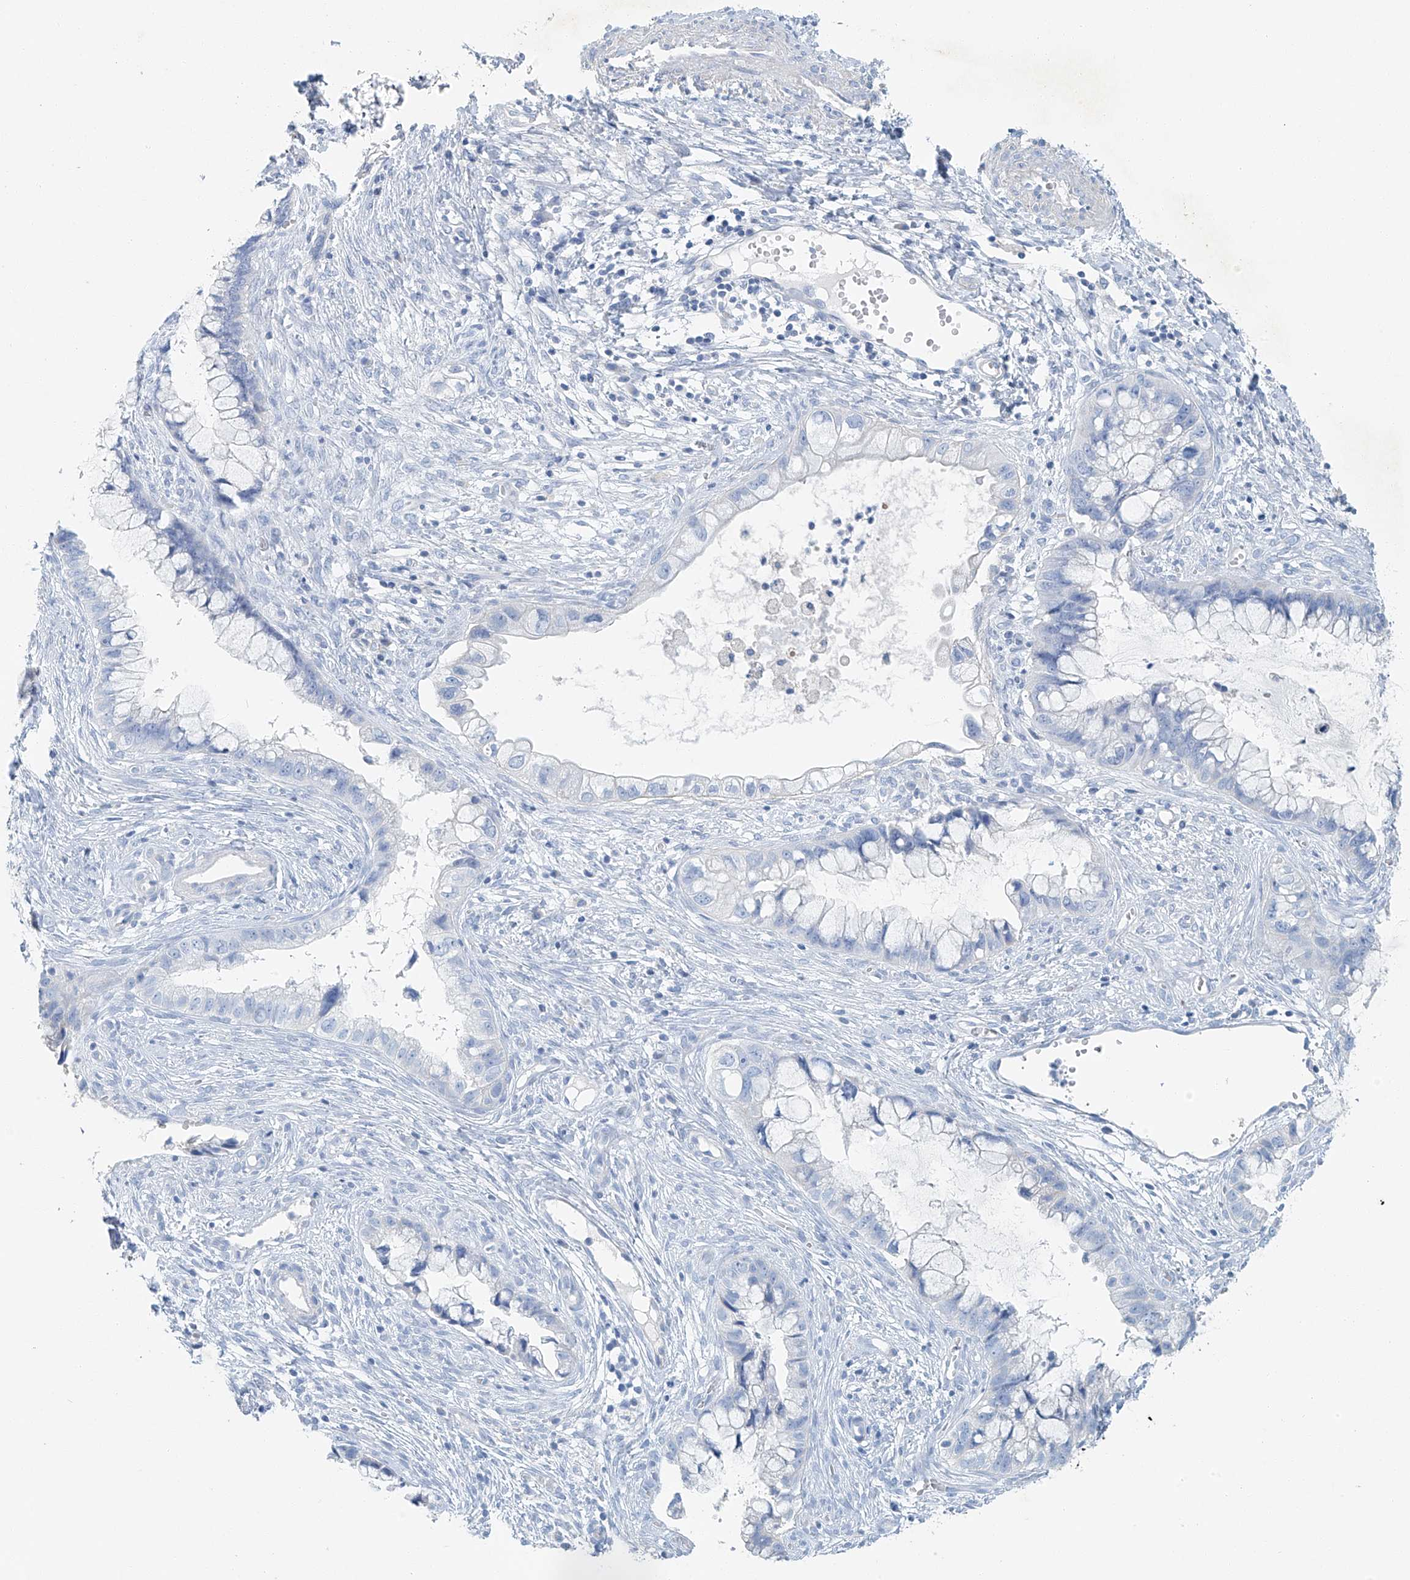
{"staining": {"intensity": "negative", "quantity": "none", "location": "none"}, "tissue": "cervical cancer", "cell_type": "Tumor cells", "image_type": "cancer", "snomed": [{"axis": "morphology", "description": "Adenocarcinoma, NOS"}, {"axis": "topography", "description": "Cervix"}], "caption": "Immunohistochemical staining of adenocarcinoma (cervical) demonstrates no significant staining in tumor cells.", "gene": "C1orf87", "patient": {"sex": "female", "age": 44}}